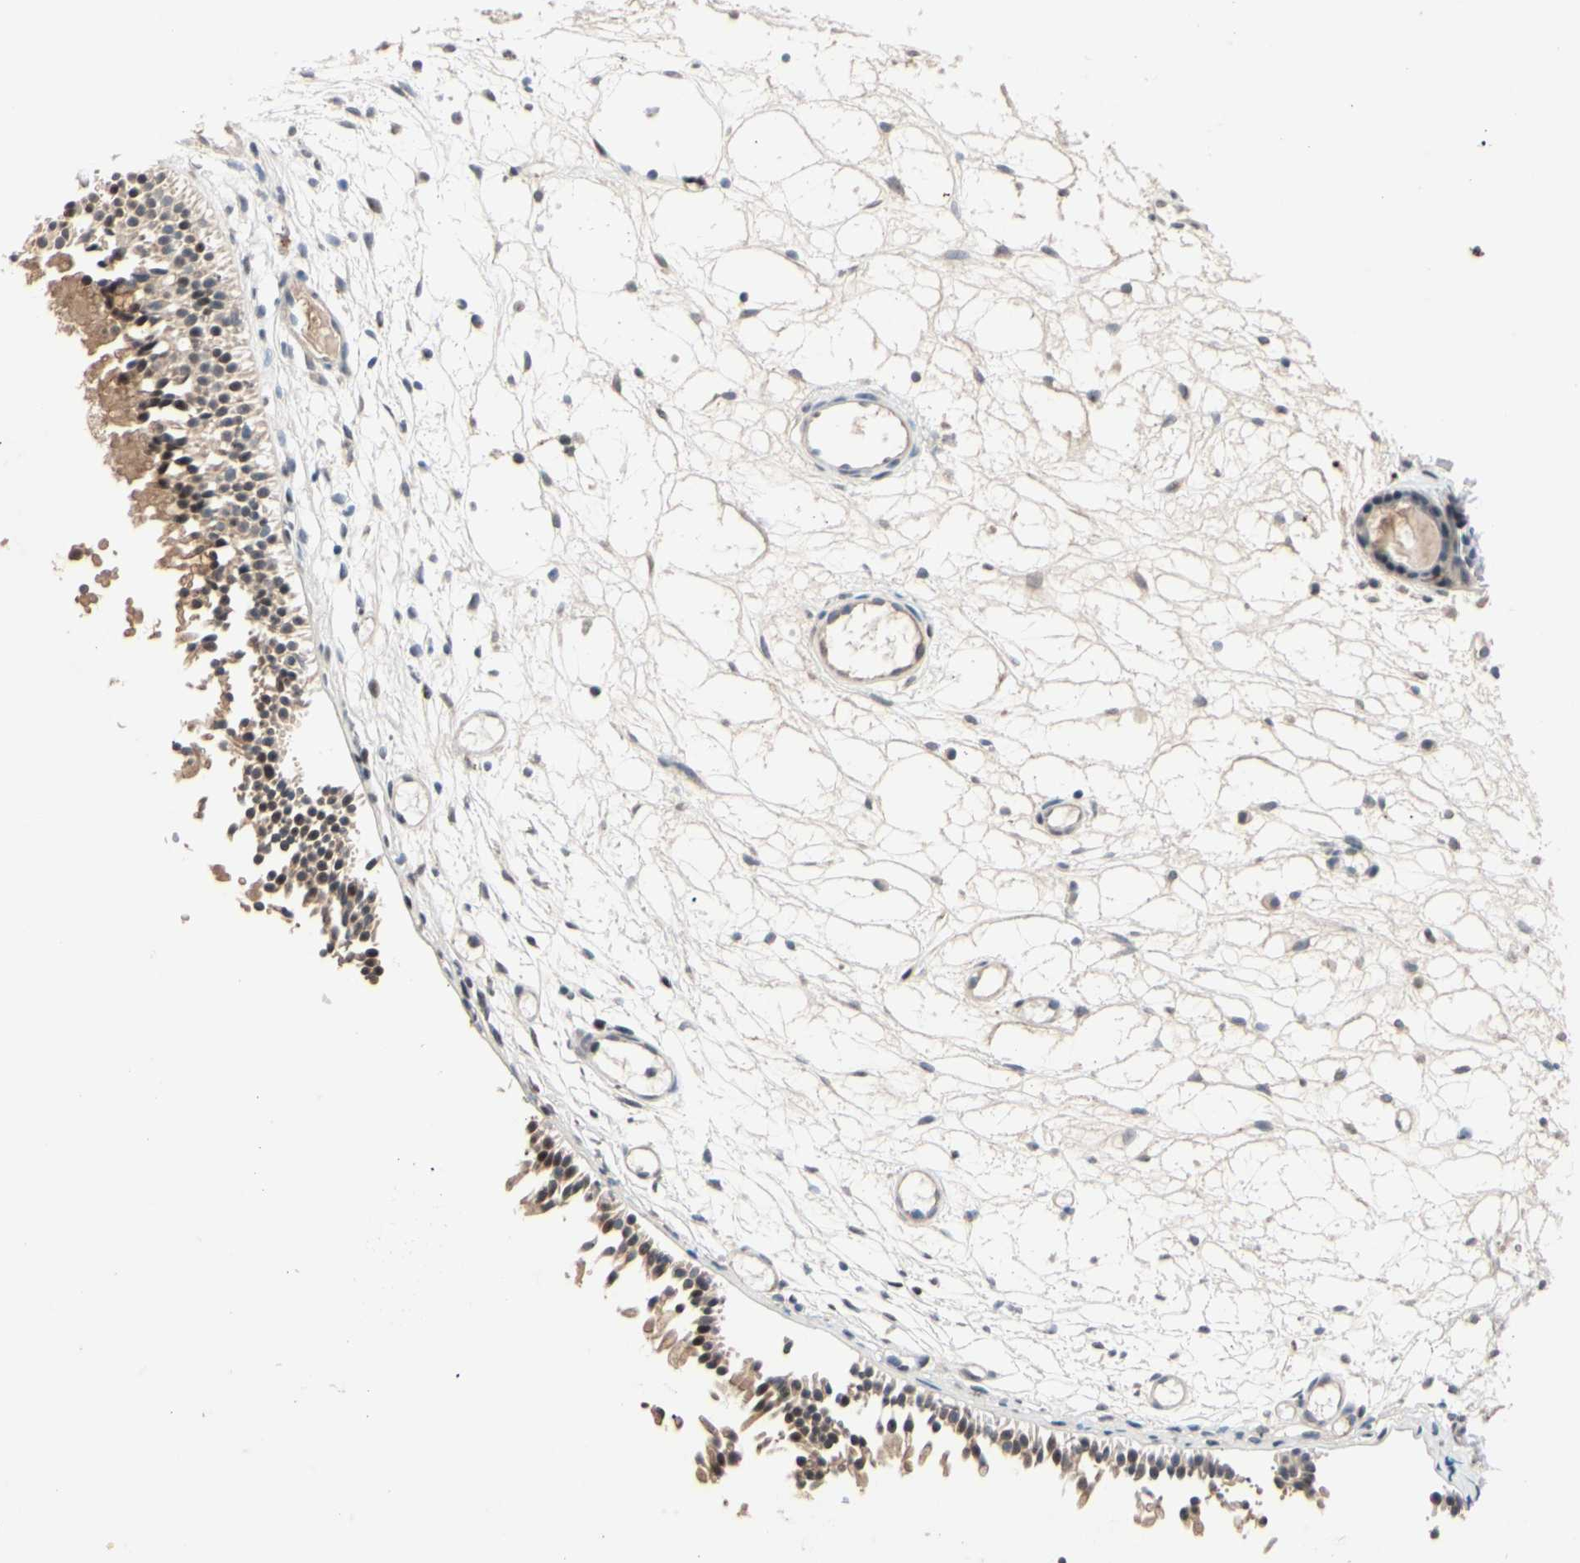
{"staining": {"intensity": "moderate", "quantity": "25%-75%", "location": "cytoplasmic/membranous,nuclear"}, "tissue": "nasopharynx", "cell_type": "Respiratory epithelial cells", "image_type": "normal", "snomed": [{"axis": "morphology", "description": "Normal tissue, NOS"}, {"axis": "topography", "description": "Nasopharynx"}], "caption": "DAB (3,3'-diaminobenzidine) immunohistochemical staining of unremarkable human nasopharynx reveals moderate cytoplasmic/membranous,nuclear protein staining in approximately 25%-75% of respiratory epithelial cells. Immunohistochemistry (ihc) stains the protein of interest in brown and the nuclei are stained blue.", "gene": "ACSL5", "patient": {"sex": "female", "age": 54}}